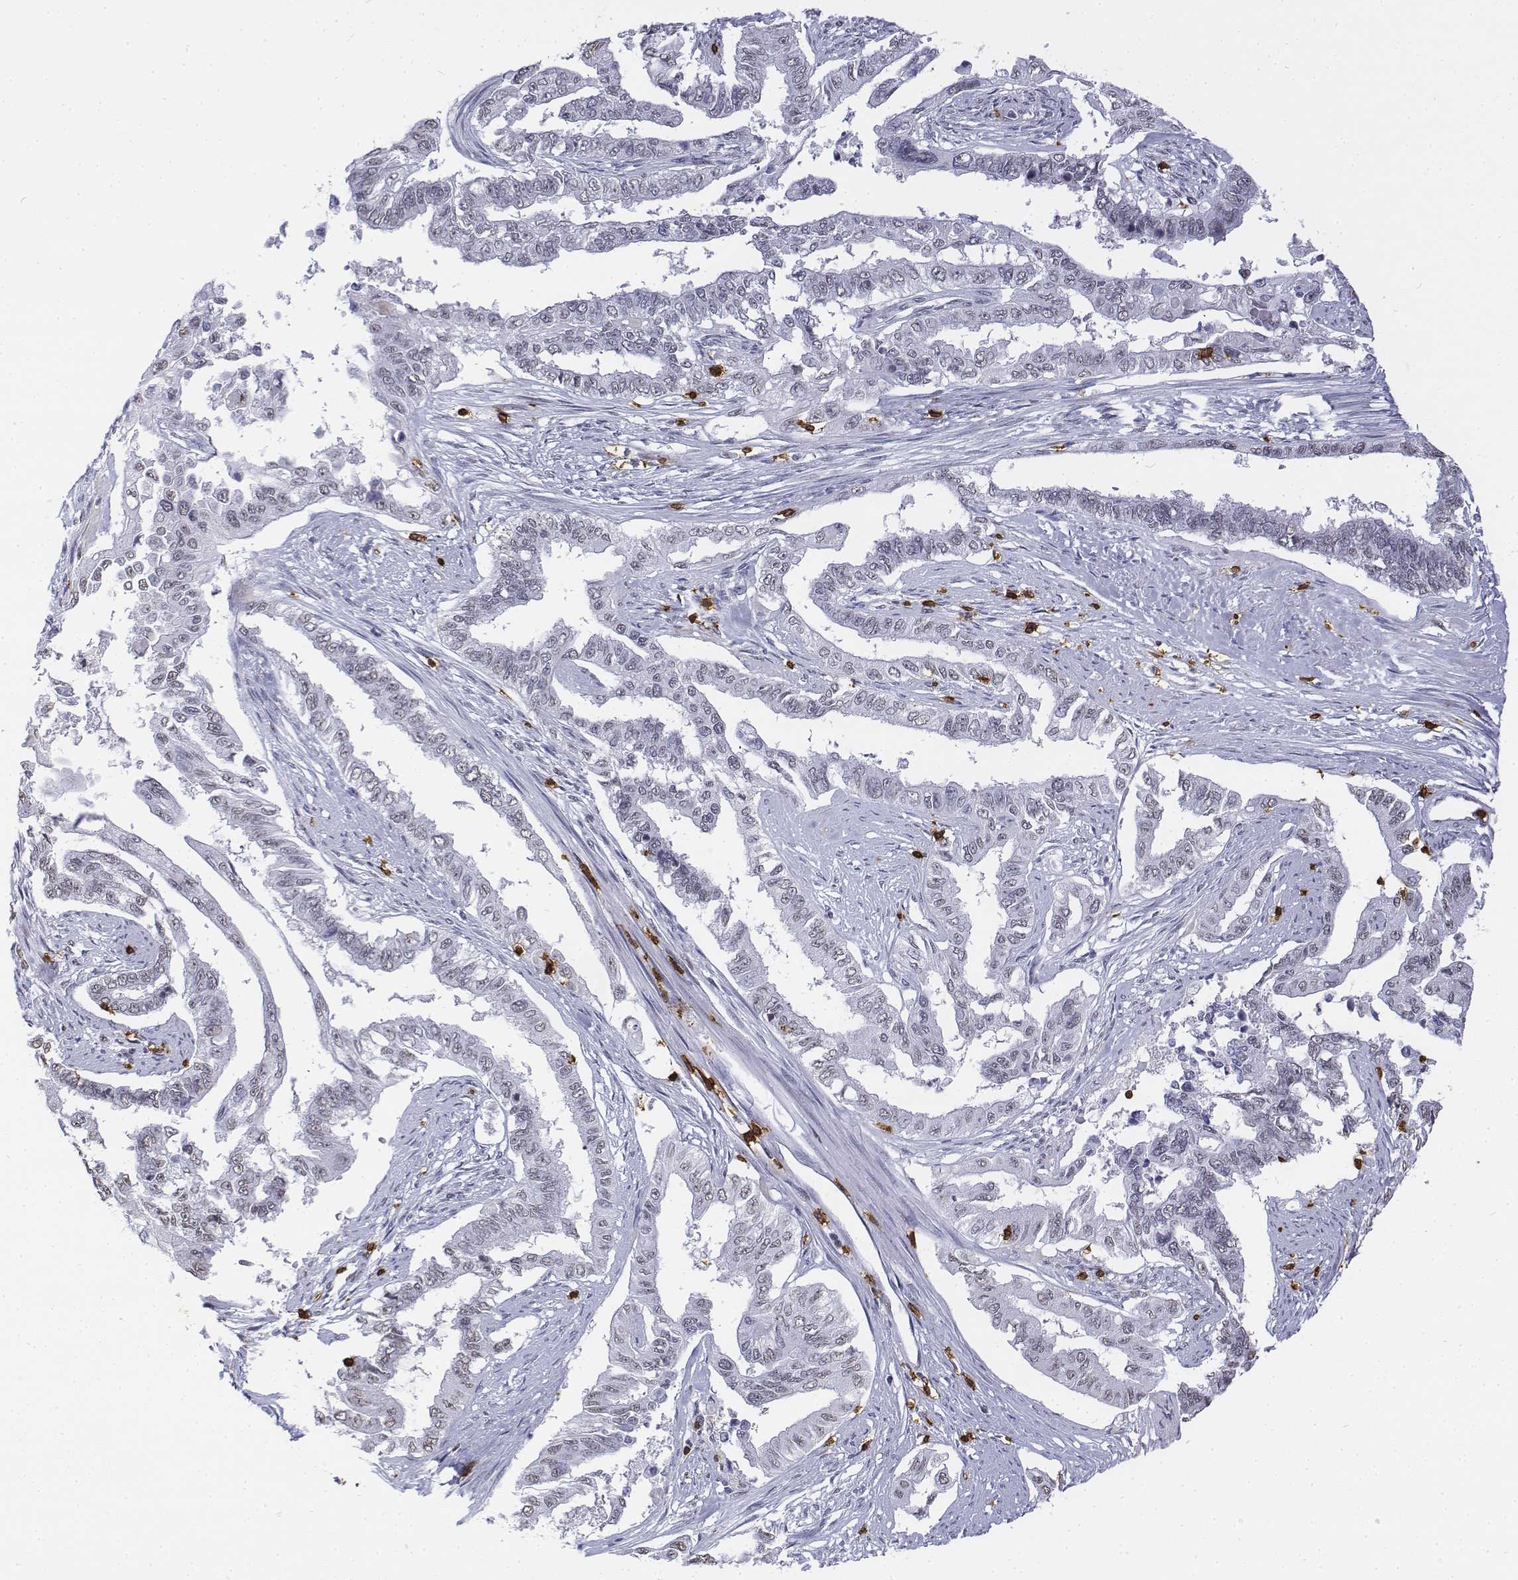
{"staining": {"intensity": "negative", "quantity": "none", "location": "none"}, "tissue": "endometrial cancer", "cell_type": "Tumor cells", "image_type": "cancer", "snomed": [{"axis": "morphology", "description": "Adenocarcinoma, NOS"}, {"axis": "topography", "description": "Uterus"}], "caption": "Immunohistochemical staining of adenocarcinoma (endometrial) displays no significant expression in tumor cells.", "gene": "CD3E", "patient": {"sex": "female", "age": 59}}